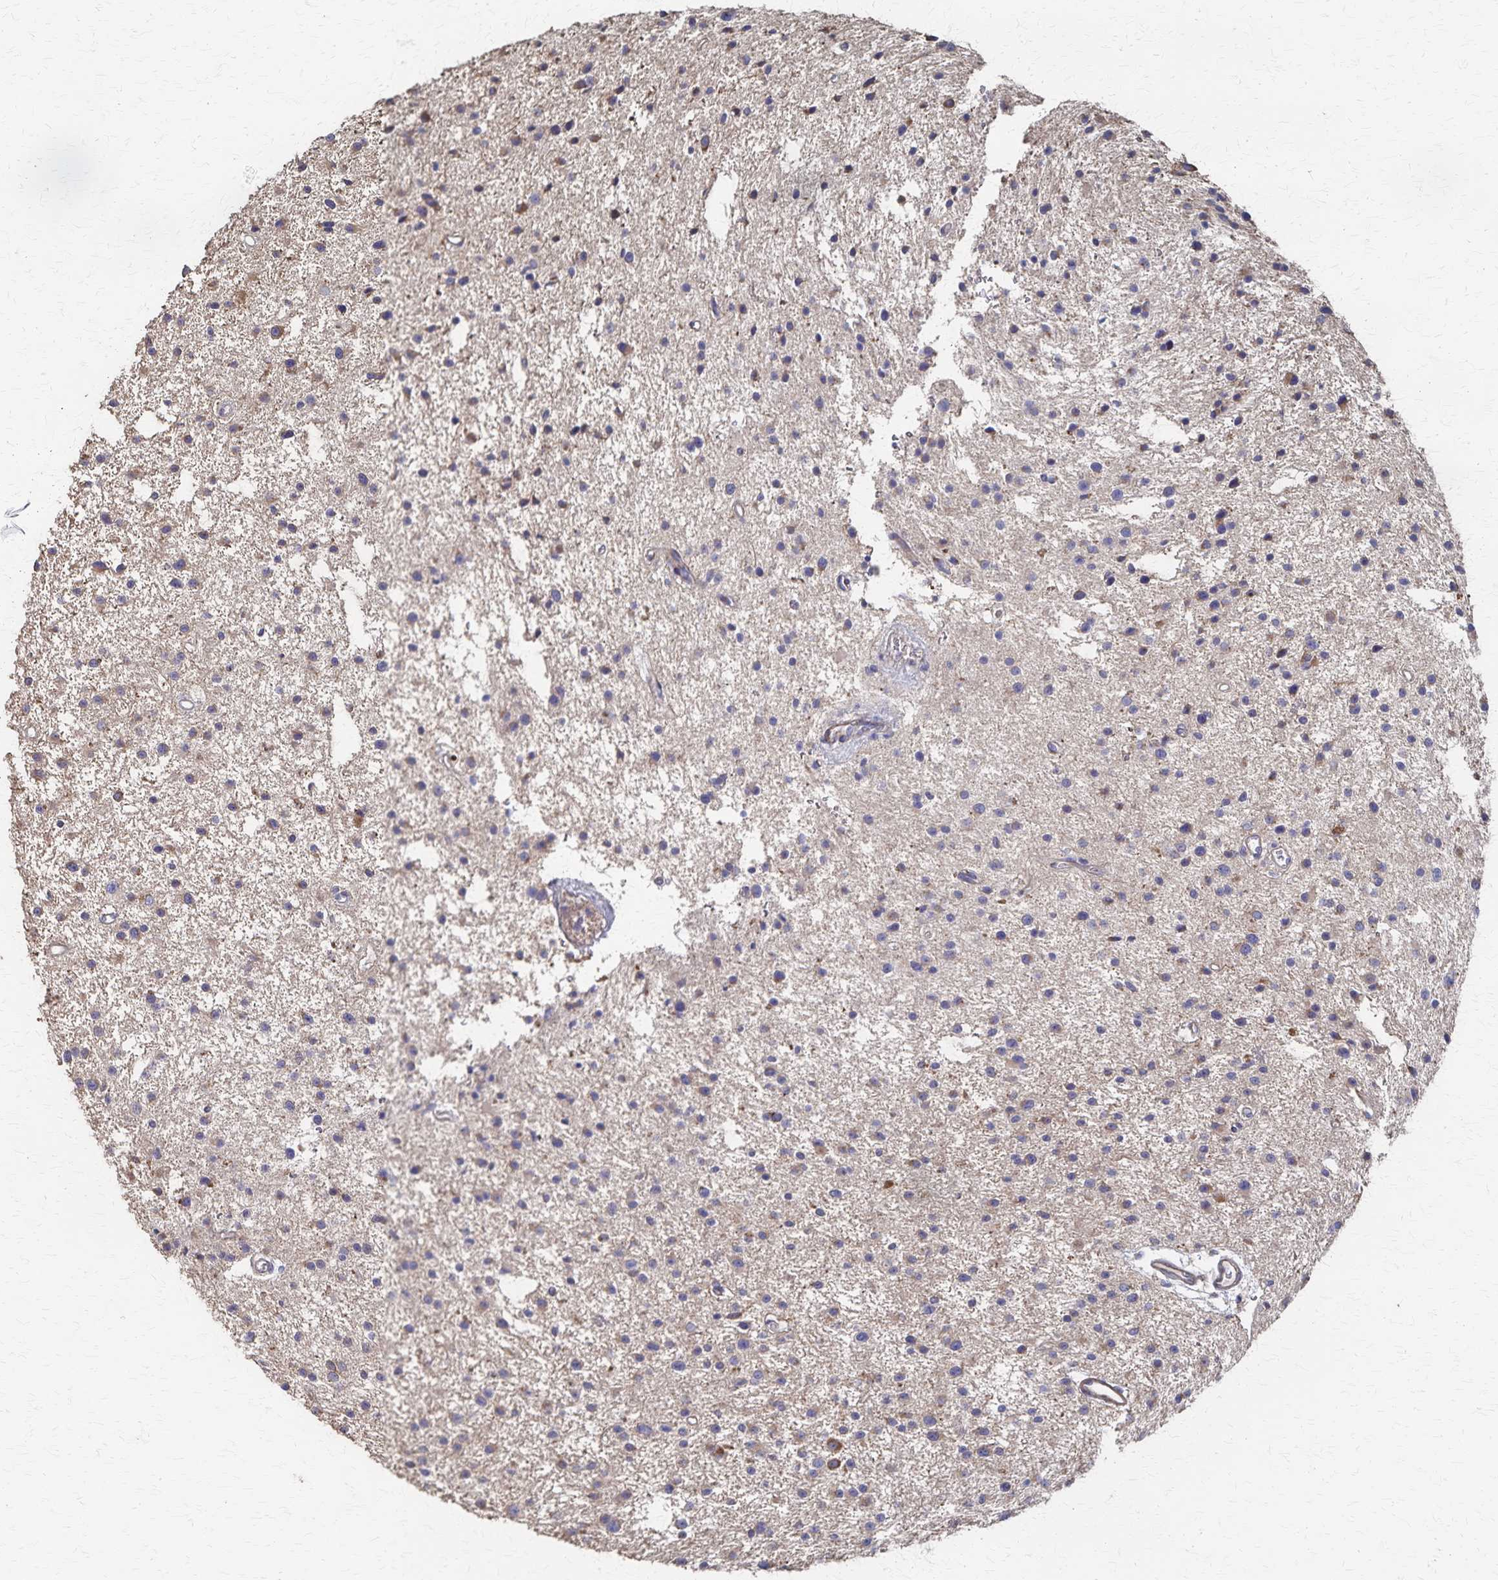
{"staining": {"intensity": "negative", "quantity": "none", "location": "none"}, "tissue": "glioma", "cell_type": "Tumor cells", "image_type": "cancer", "snomed": [{"axis": "morphology", "description": "Glioma, malignant, Low grade"}, {"axis": "topography", "description": "Brain"}], "caption": "DAB (3,3'-diaminobenzidine) immunohistochemical staining of low-grade glioma (malignant) reveals no significant expression in tumor cells.", "gene": "PGAP2", "patient": {"sex": "male", "age": 43}}